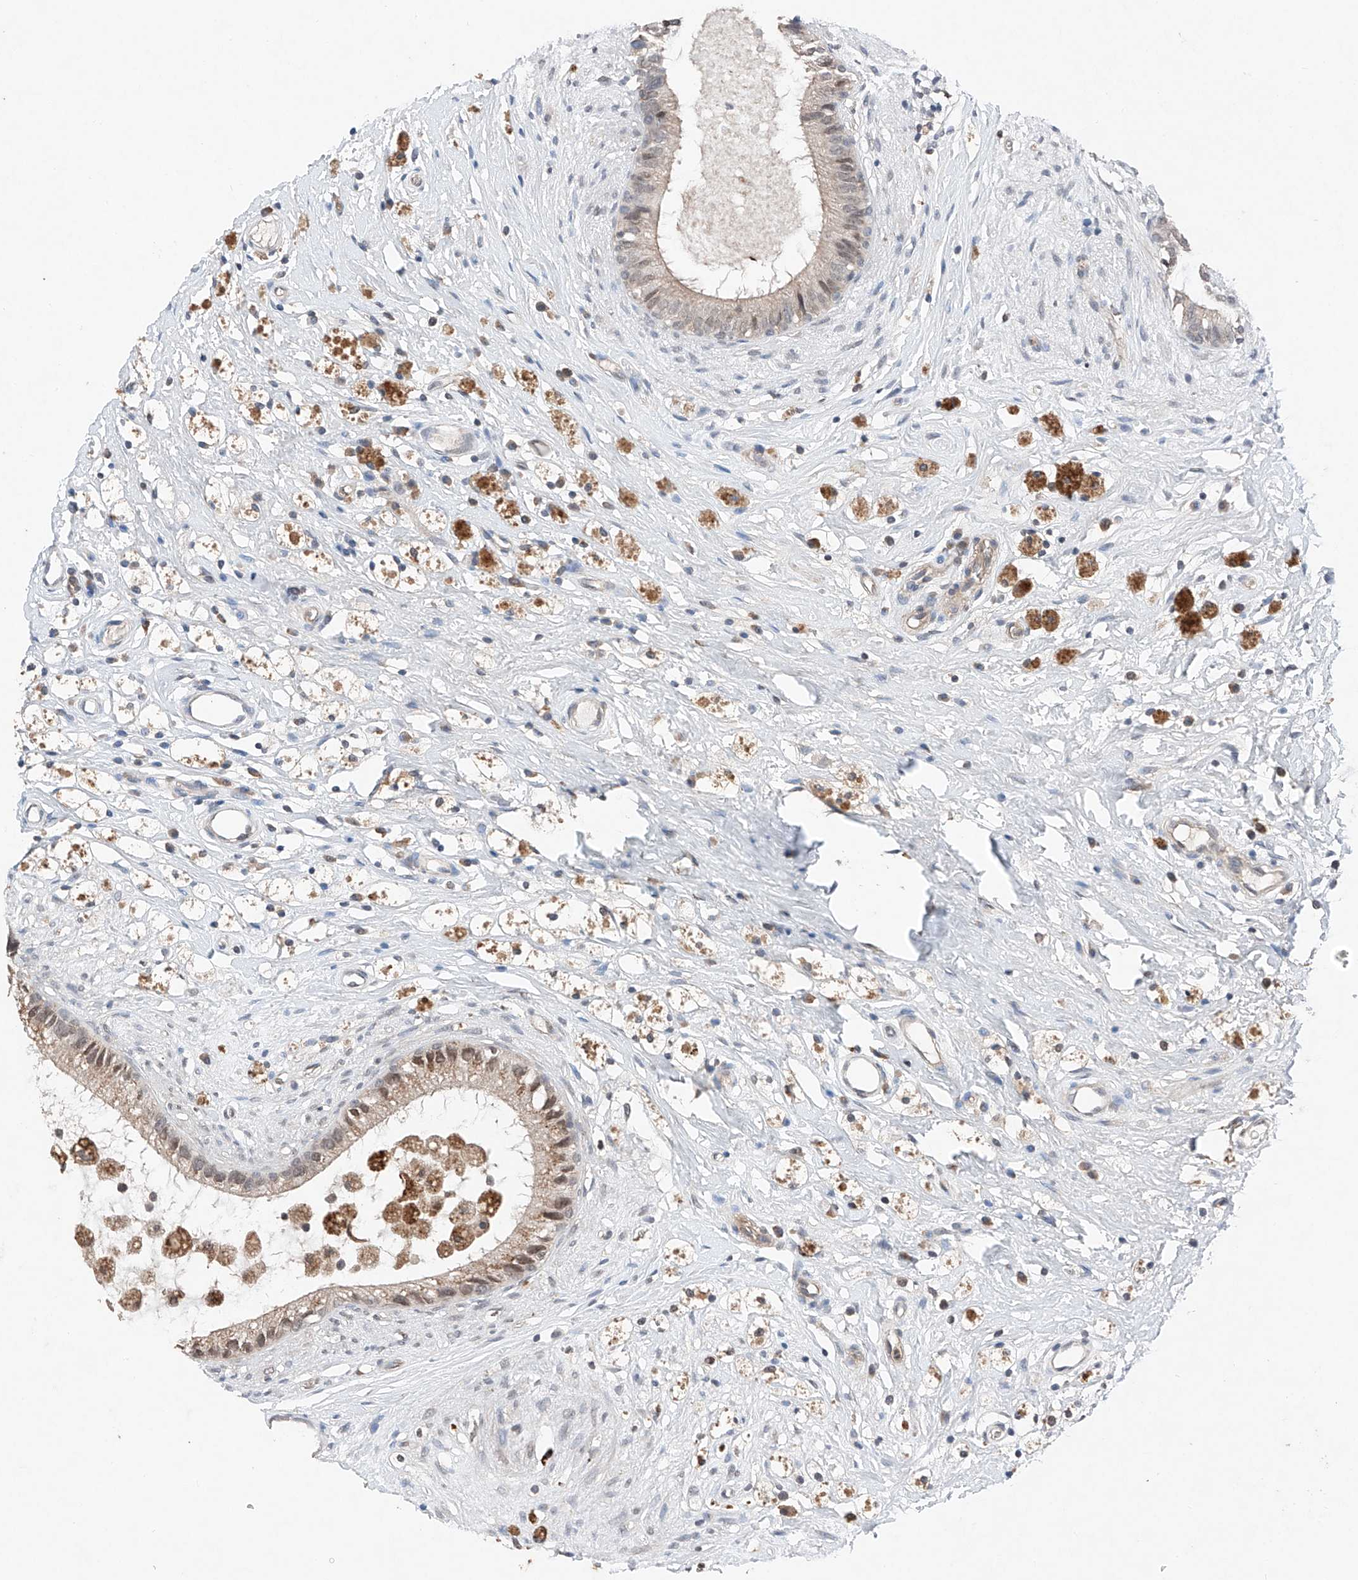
{"staining": {"intensity": "moderate", "quantity": "<25%", "location": "nuclear"}, "tissue": "epididymis", "cell_type": "Glandular cells", "image_type": "normal", "snomed": [{"axis": "morphology", "description": "Normal tissue, NOS"}, {"axis": "topography", "description": "Epididymis"}], "caption": "Immunohistochemical staining of benign epididymis exhibits low levels of moderate nuclear expression in about <25% of glandular cells. (DAB IHC, brown staining for protein, blue staining for nuclei).", "gene": "TBX4", "patient": {"sex": "male", "age": 80}}